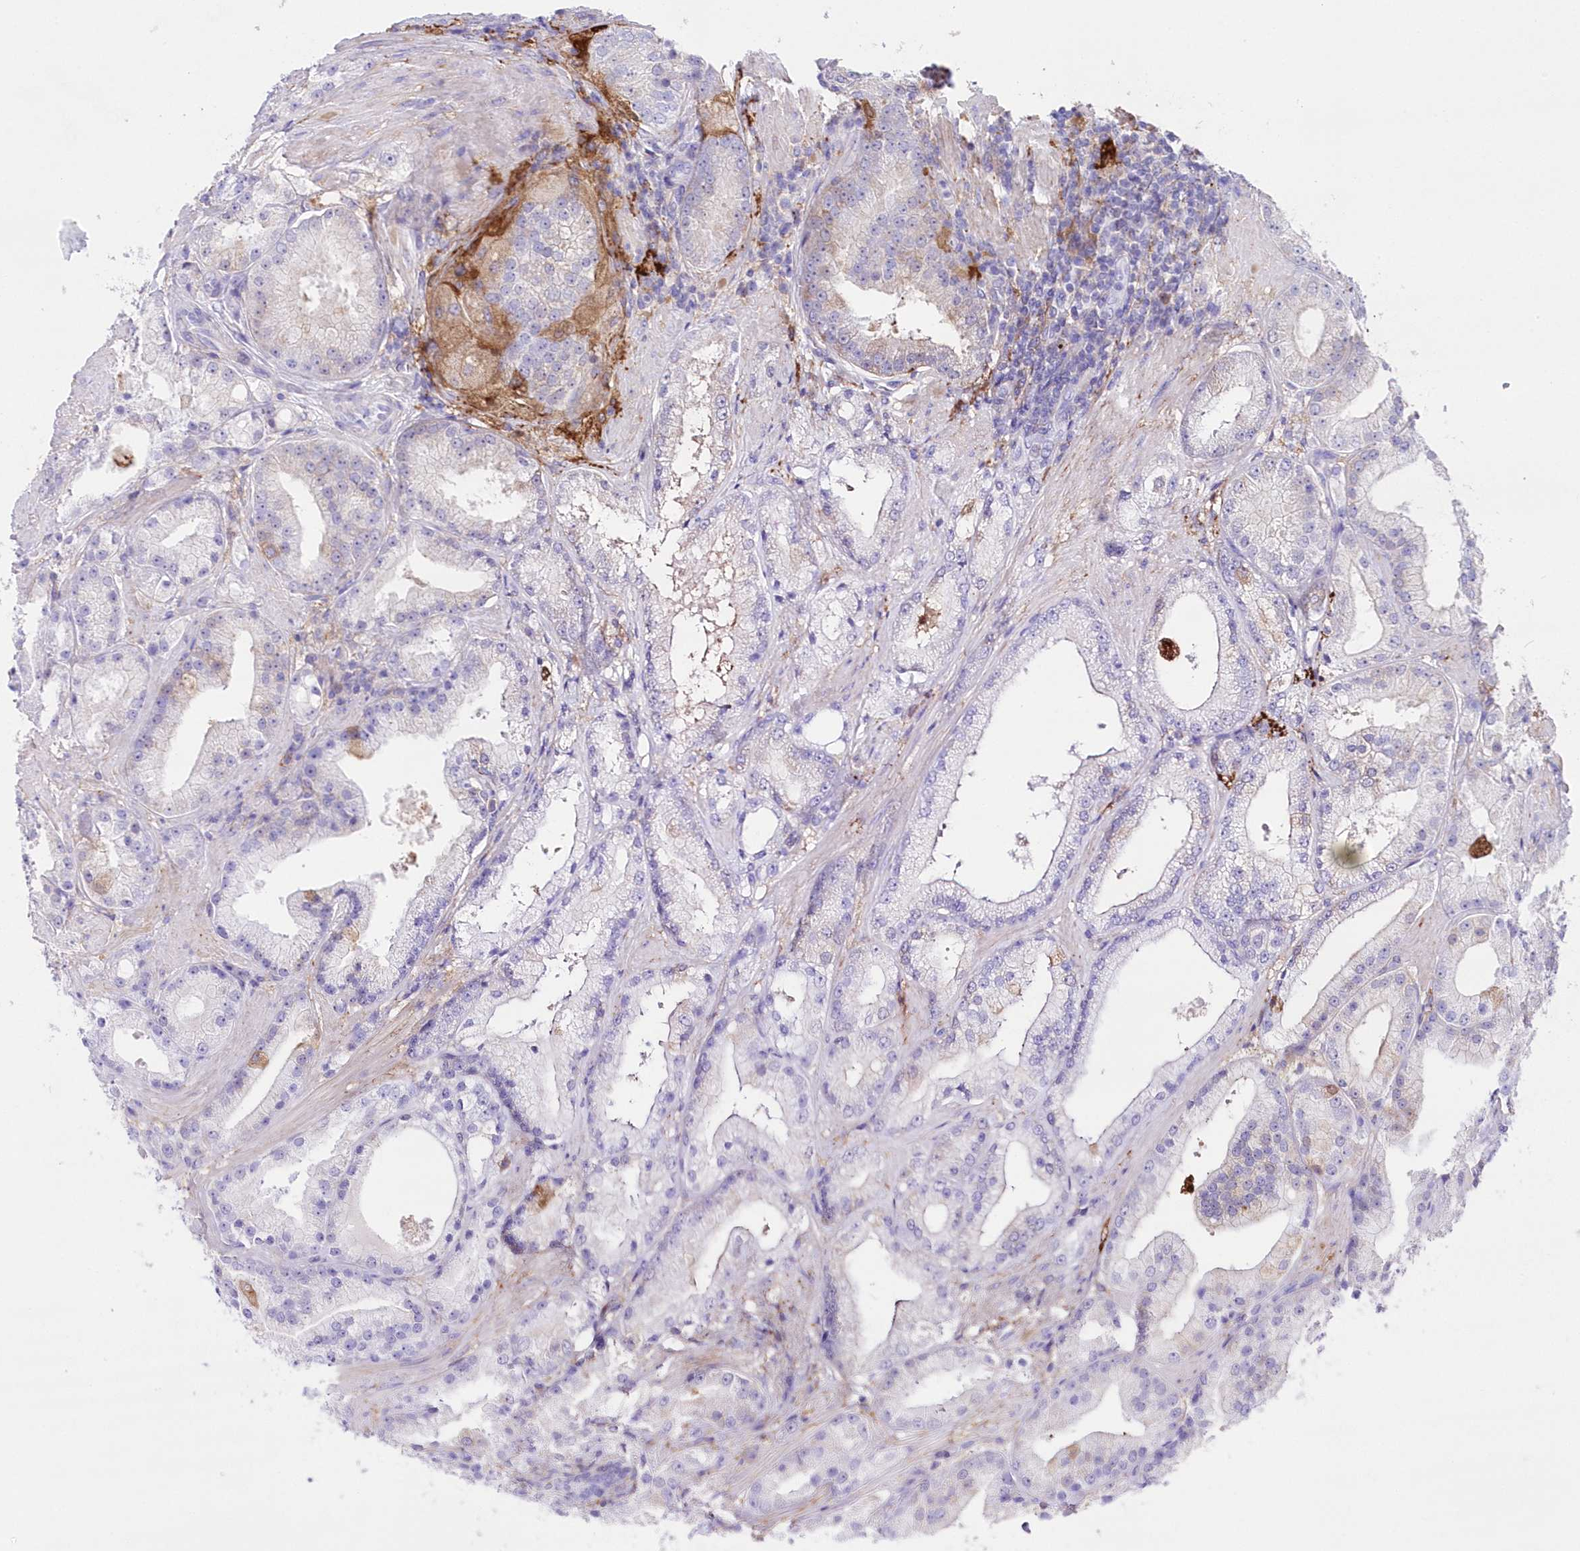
{"staining": {"intensity": "negative", "quantity": "none", "location": "none"}, "tissue": "prostate cancer", "cell_type": "Tumor cells", "image_type": "cancer", "snomed": [{"axis": "morphology", "description": "Adenocarcinoma, Low grade"}, {"axis": "topography", "description": "Prostate"}], "caption": "The photomicrograph demonstrates no significant staining in tumor cells of prostate cancer (low-grade adenocarcinoma).", "gene": "DNAJC19", "patient": {"sex": "male", "age": 67}}